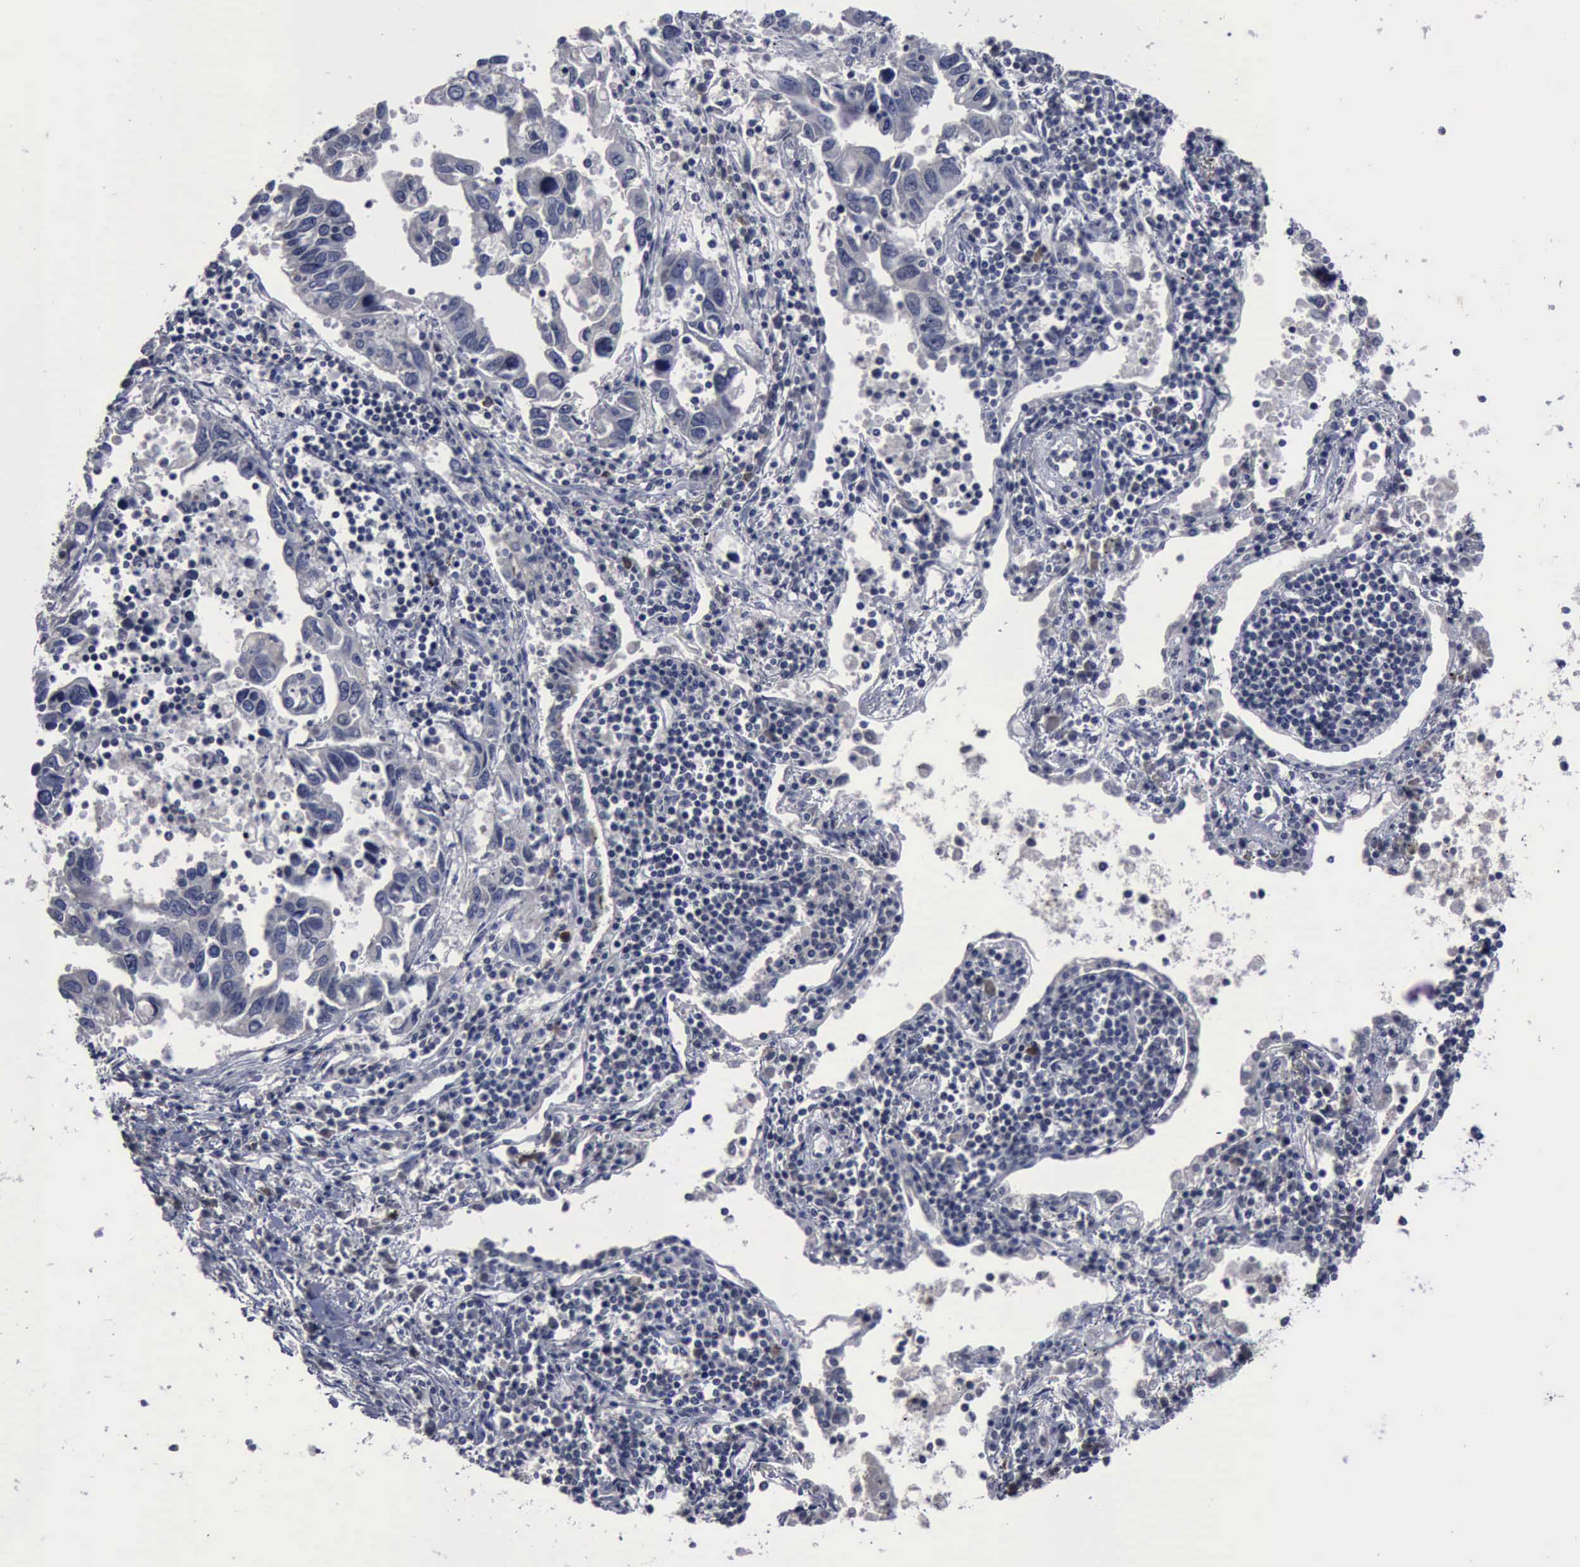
{"staining": {"intensity": "negative", "quantity": "none", "location": "none"}, "tissue": "lung cancer", "cell_type": "Tumor cells", "image_type": "cancer", "snomed": [{"axis": "morphology", "description": "Adenocarcinoma, NOS"}, {"axis": "topography", "description": "Lung"}], "caption": "Tumor cells are negative for brown protein staining in adenocarcinoma (lung).", "gene": "MYO18B", "patient": {"sex": "male", "age": 48}}